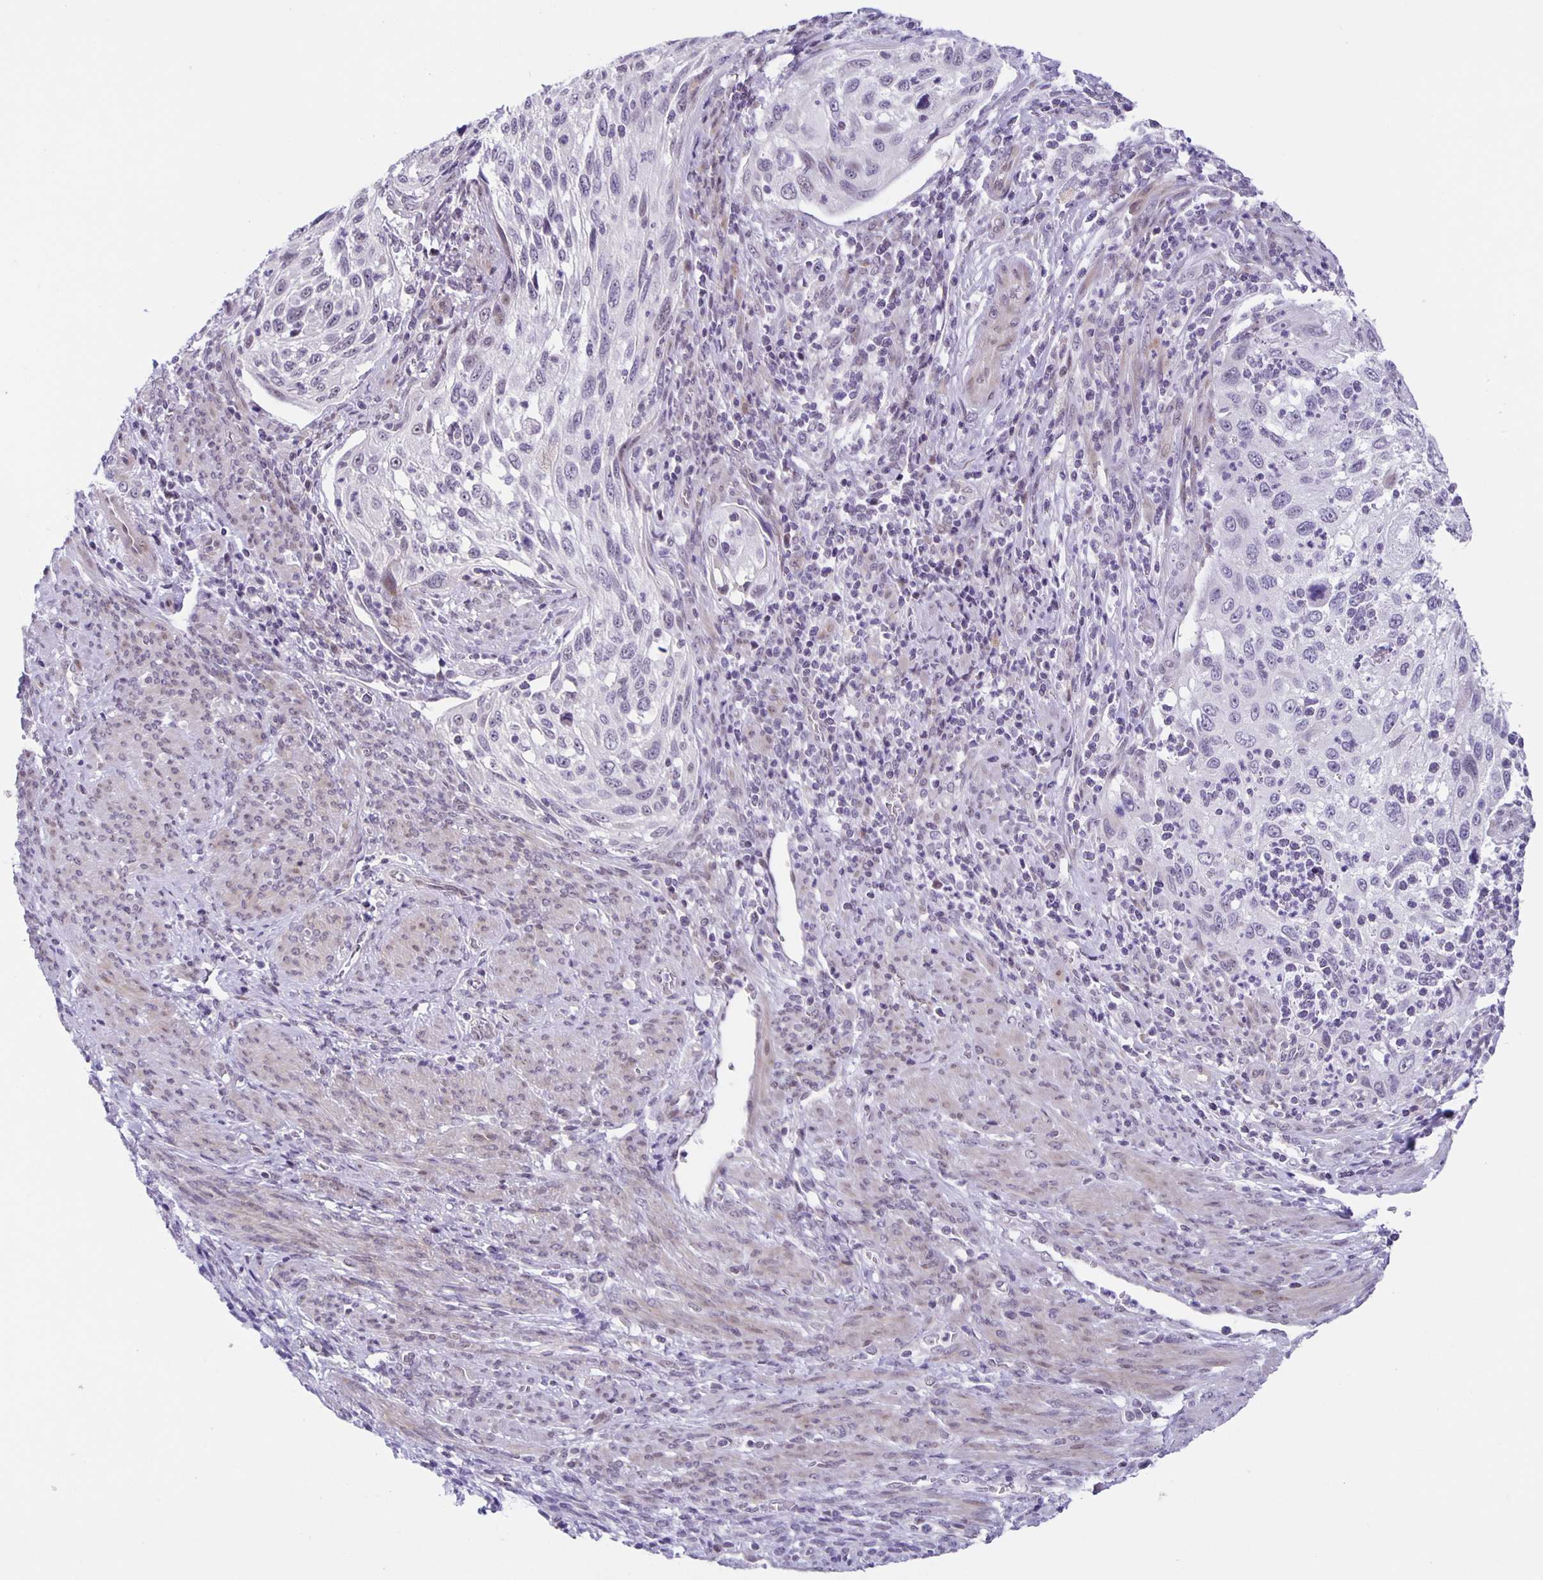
{"staining": {"intensity": "negative", "quantity": "none", "location": "none"}, "tissue": "cervical cancer", "cell_type": "Tumor cells", "image_type": "cancer", "snomed": [{"axis": "morphology", "description": "Squamous cell carcinoma, NOS"}, {"axis": "topography", "description": "Cervix"}], "caption": "Tumor cells are negative for brown protein staining in cervical cancer.", "gene": "PHRF1", "patient": {"sex": "female", "age": 70}}